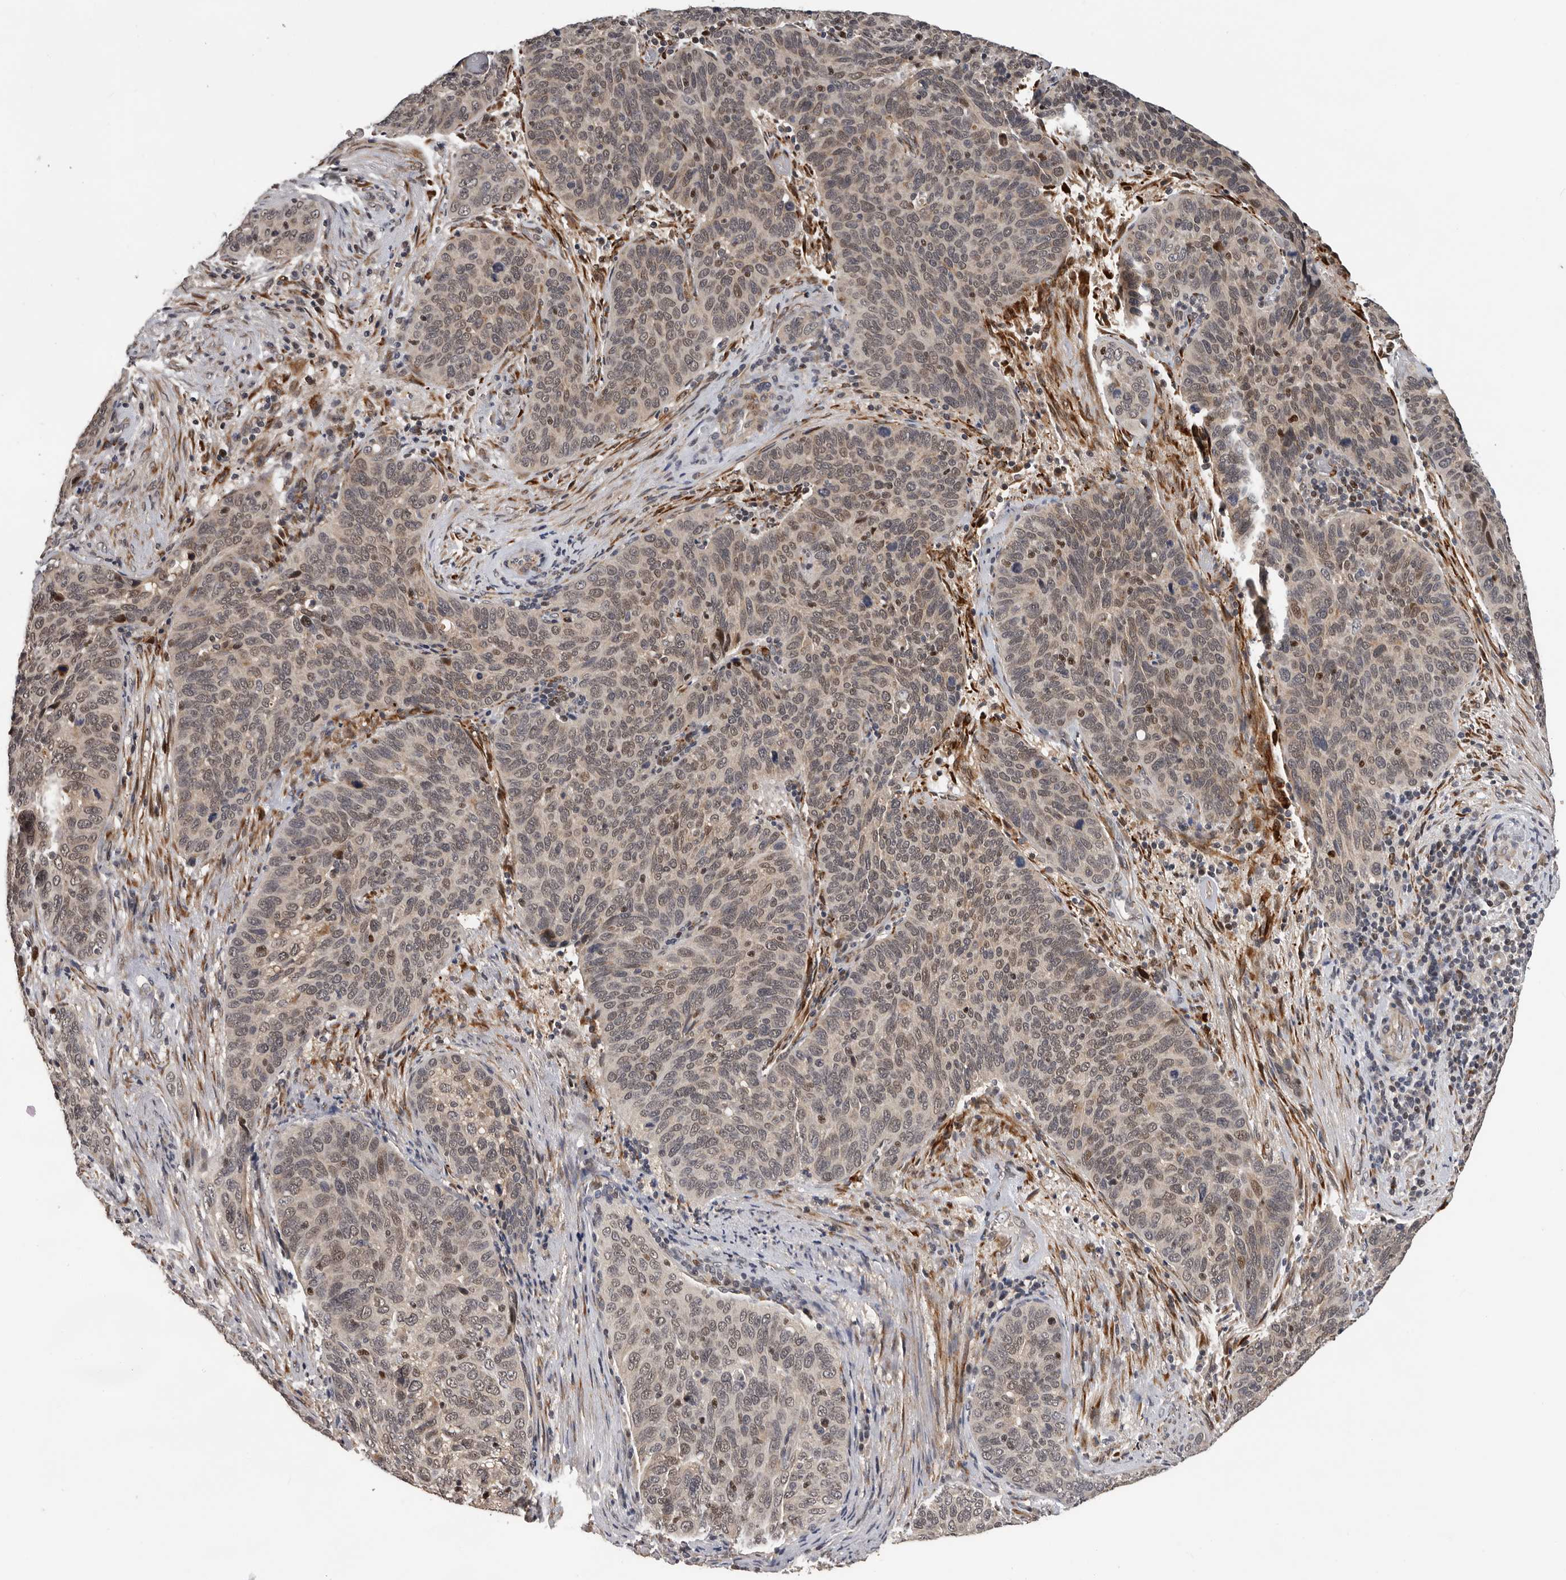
{"staining": {"intensity": "weak", "quantity": ">75%", "location": "nuclear"}, "tissue": "cervical cancer", "cell_type": "Tumor cells", "image_type": "cancer", "snomed": [{"axis": "morphology", "description": "Squamous cell carcinoma, NOS"}, {"axis": "topography", "description": "Cervix"}], "caption": "Immunohistochemical staining of human cervical cancer (squamous cell carcinoma) shows weak nuclear protein expression in about >75% of tumor cells. (Stains: DAB (3,3'-diaminobenzidine) in brown, nuclei in blue, Microscopy: brightfield microscopy at high magnification).", "gene": "HENMT1", "patient": {"sex": "female", "age": 60}}